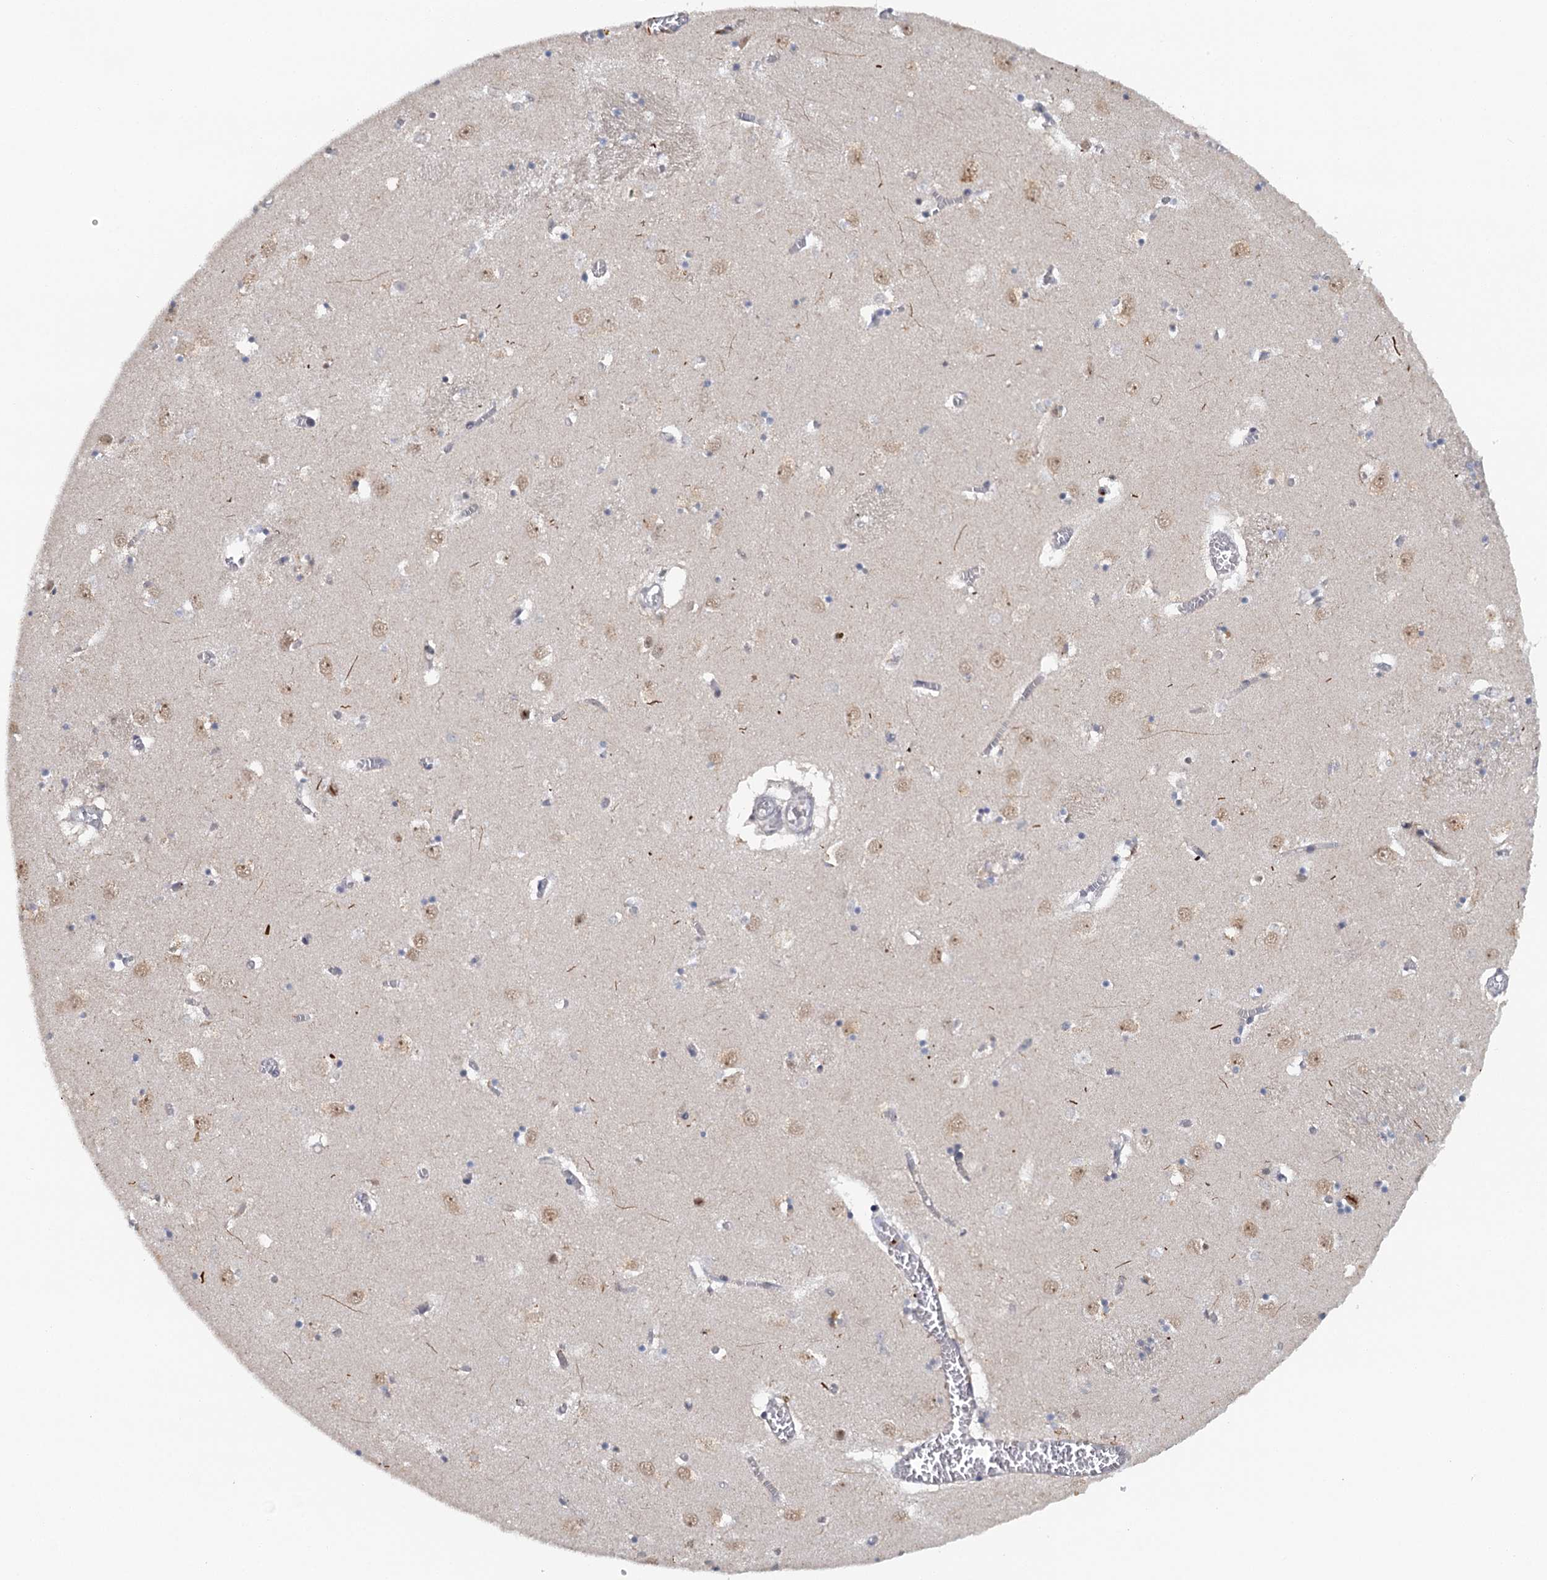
{"staining": {"intensity": "weak", "quantity": "<25%", "location": "cytoplasmic/membranous"}, "tissue": "caudate", "cell_type": "Glial cells", "image_type": "normal", "snomed": [{"axis": "morphology", "description": "Normal tissue, NOS"}, {"axis": "topography", "description": "Lateral ventricle wall"}], "caption": "The micrograph exhibits no significant positivity in glial cells of caudate. (Stains: DAB (3,3'-diaminobenzidine) IHC with hematoxylin counter stain, Microscopy: brightfield microscopy at high magnification).", "gene": "GPATCH11", "patient": {"sex": "male", "age": 70}}